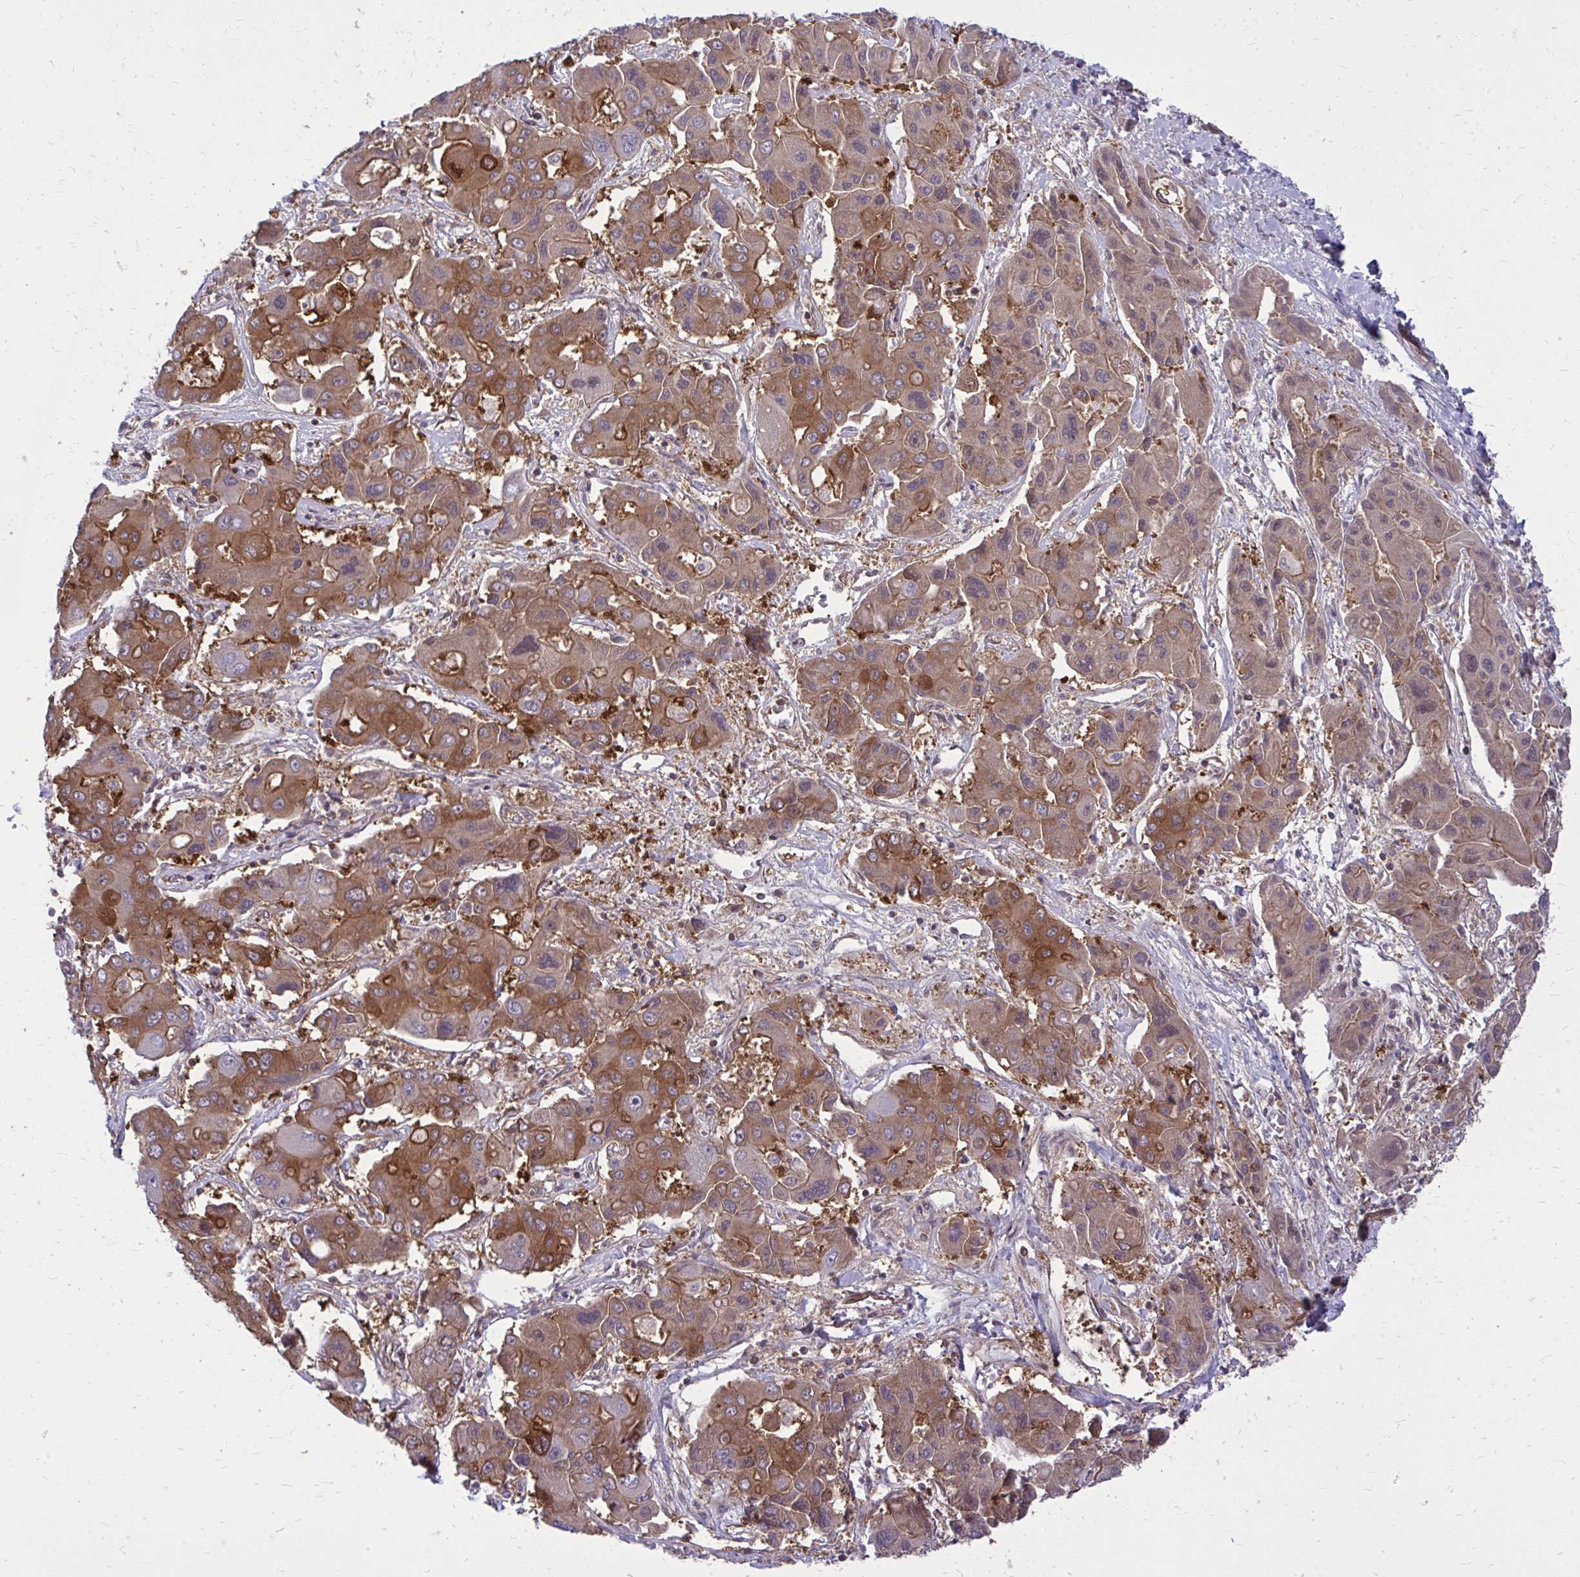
{"staining": {"intensity": "moderate", "quantity": ">75%", "location": "cytoplasmic/membranous"}, "tissue": "liver cancer", "cell_type": "Tumor cells", "image_type": "cancer", "snomed": [{"axis": "morphology", "description": "Cholangiocarcinoma"}, {"axis": "topography", "description": "Liver"}], "caption": "Tumor cells reveal medium levels of moderate cytoplasmic/membranous expression in approximately >75% of cells in liver cancer. Using DAB (brown) and hematoxylin (blue) stains, captured at high magnification using brightfield microscopy.", "gene": "PPP5C", "patient": {"sex": "male", "age": 67}}